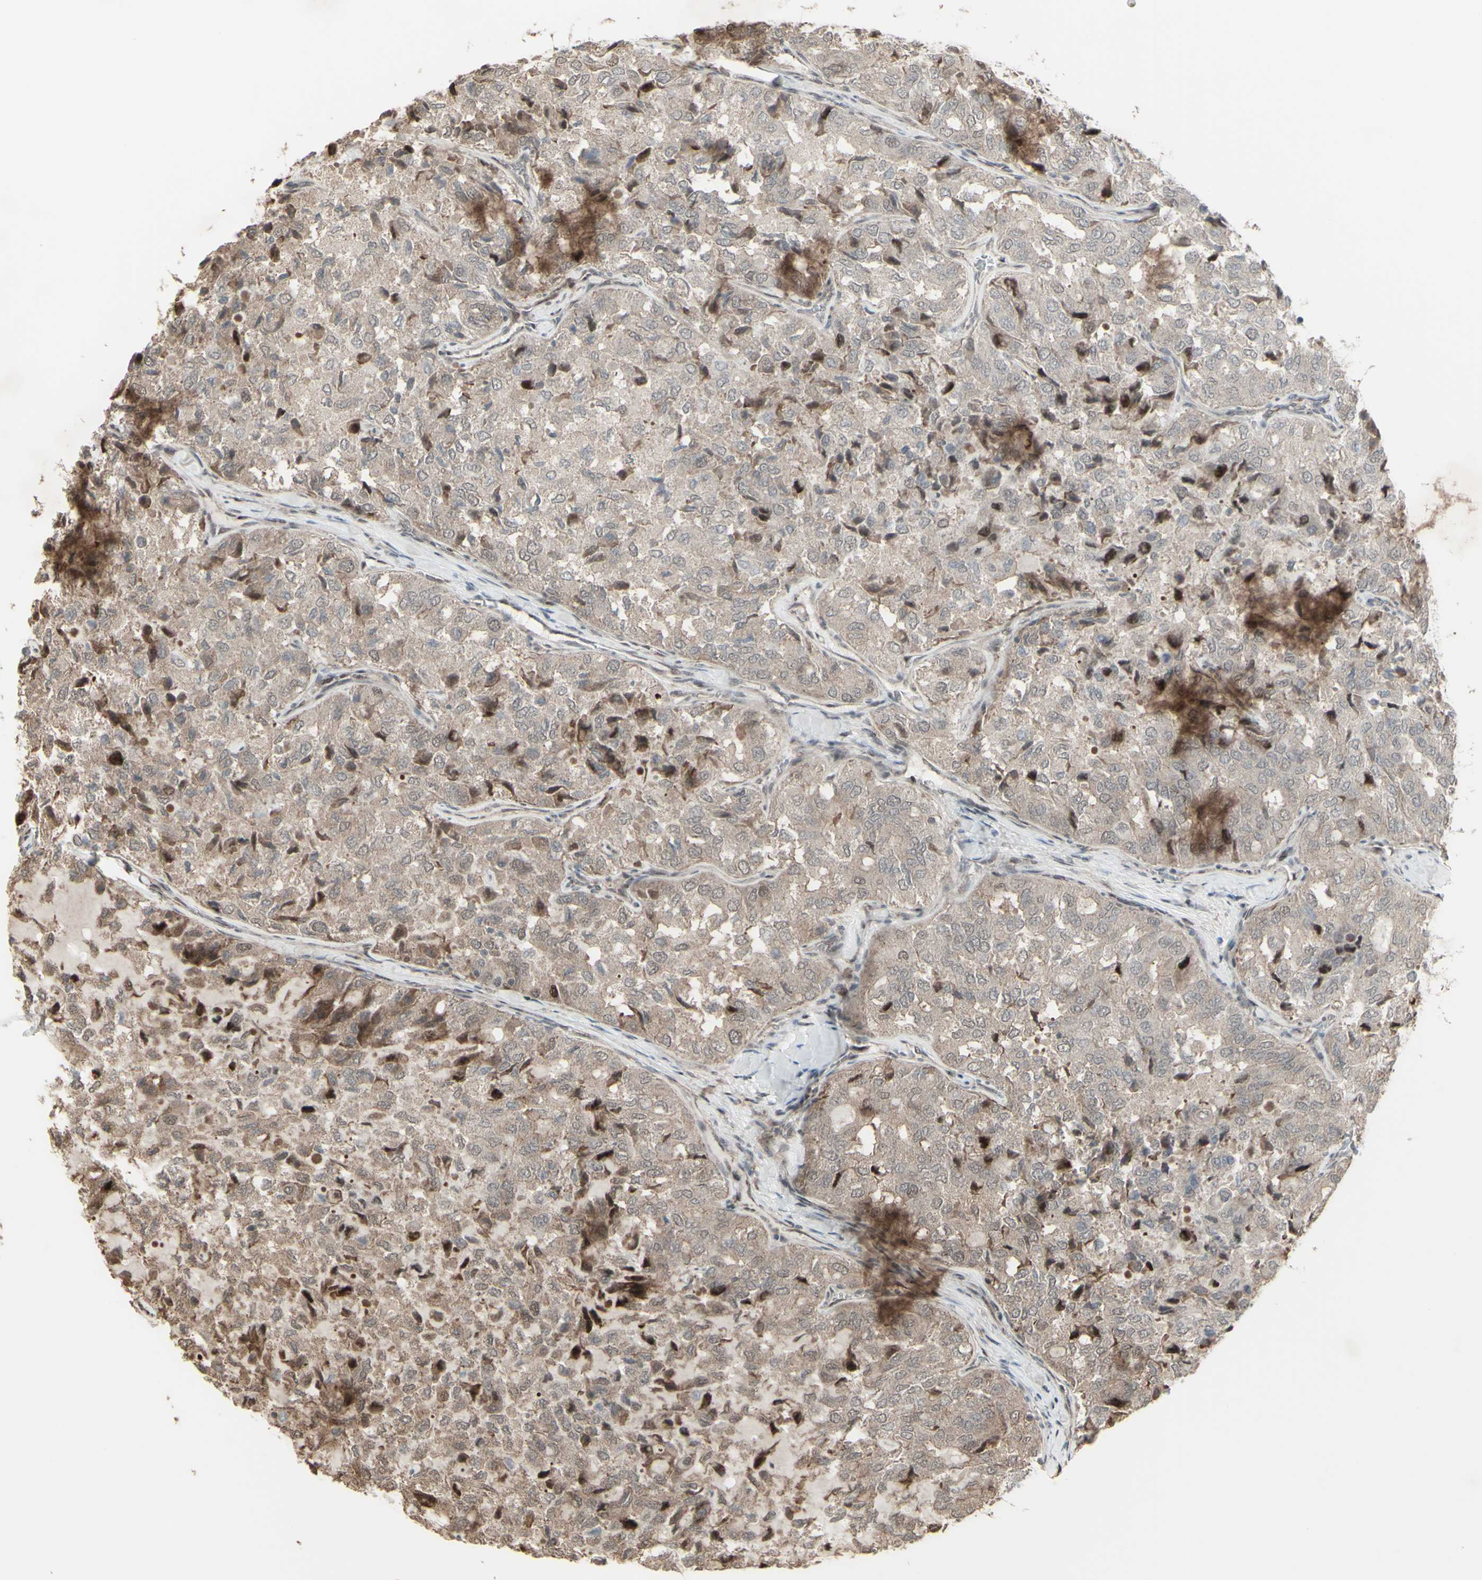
{"staining": {"intensity": "weak", "quantity": ">75%", "location": "cytoplasmic/membranous"}, "tissue": "thyroid cancer", "cell_type": "Tumor cells", "image_type": "cancer", "snomed": [{"axis": "morphology", "description": "Follicular adenoma carcinoma, NOS"}, {"axis": "topography", "description": "Thyroid gland"}], "caption": "An immunohistochemistry image of tumor tissue is shown. Protein staining in brown shows weak cytoplasmic/membranous positivity in thyroid cancer within tumor cells.", "gene": "CD33", "patient": {"sex": "male", "age": 75}}